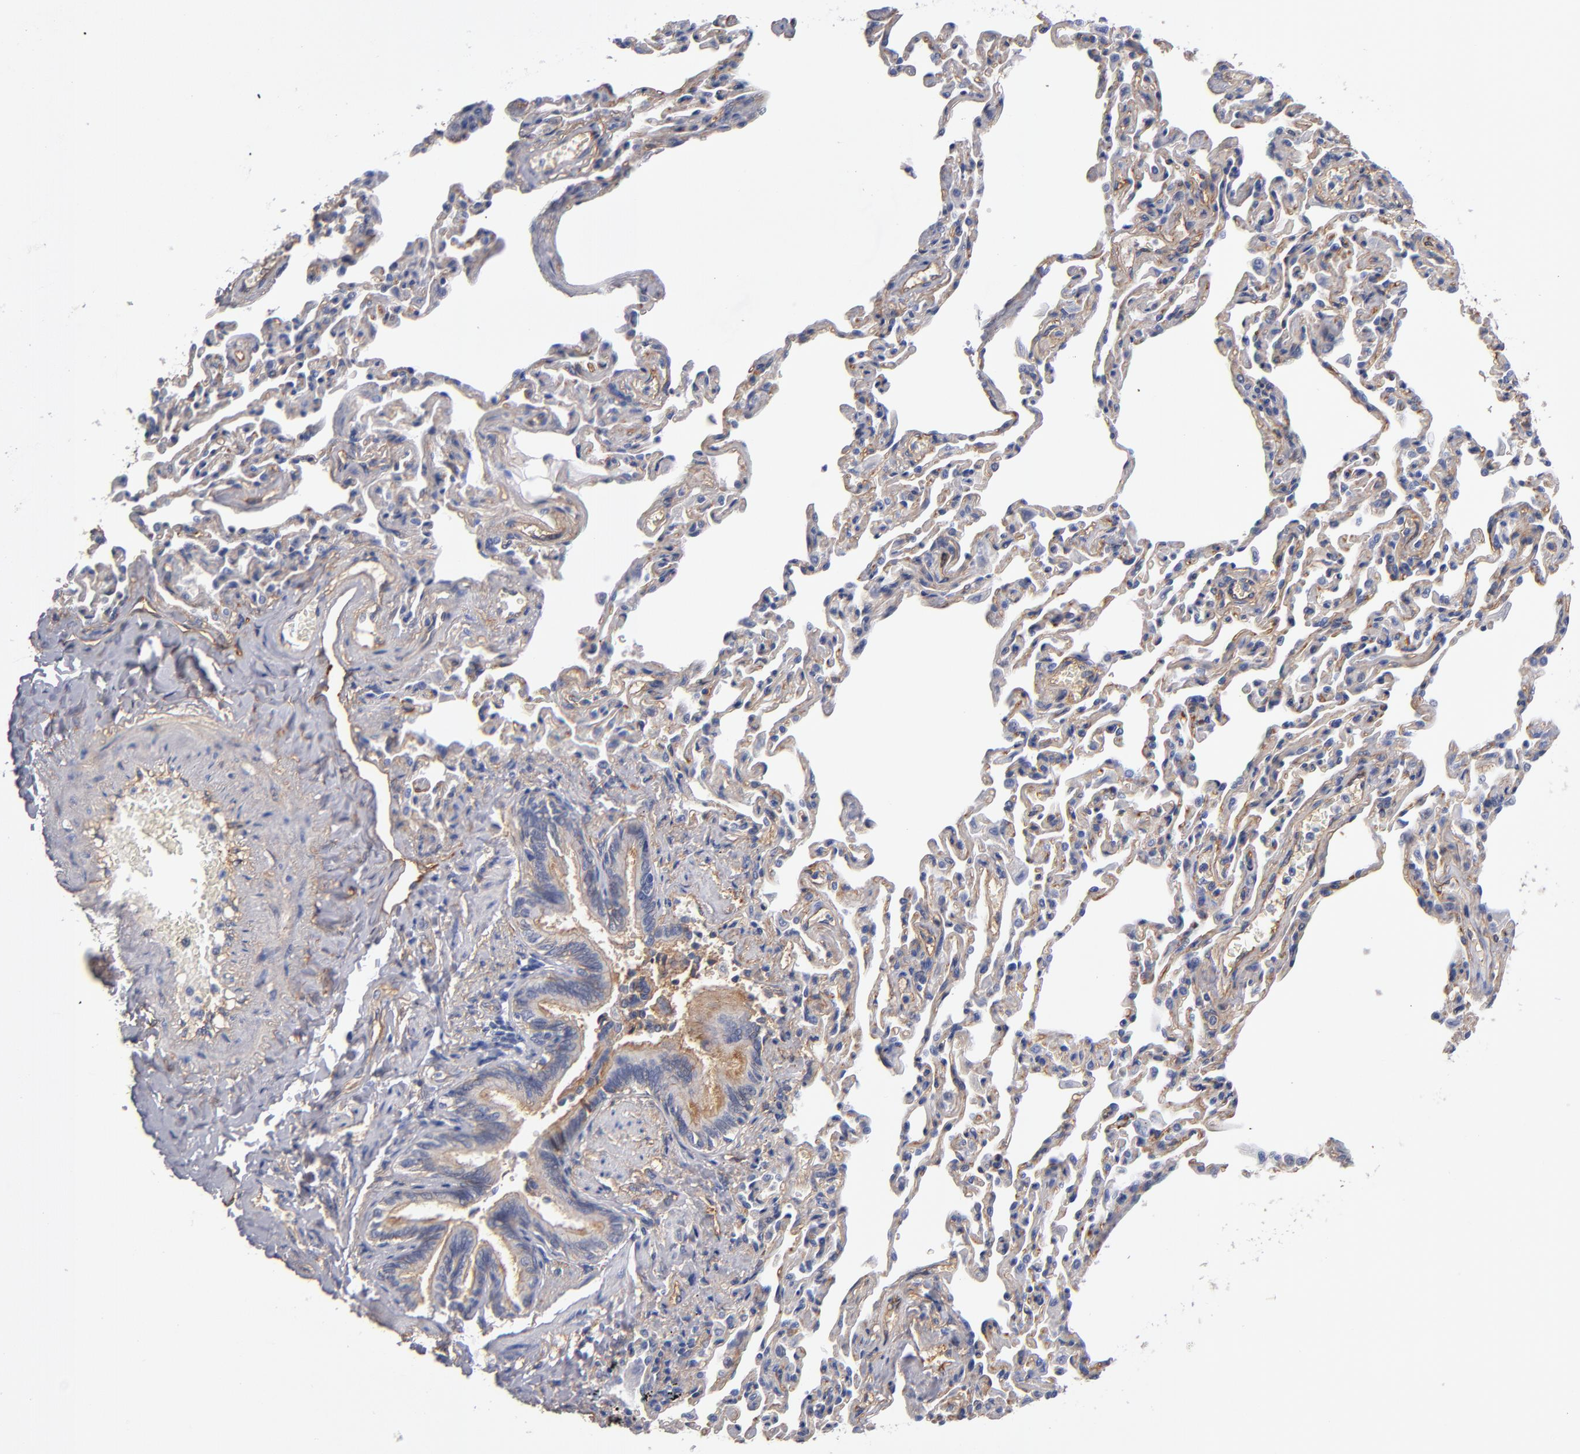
{"staining": {"intensity": "moderate", "quantity": ">75%", "location": "cytoplasmic/membranous"}, "tissue": "bronchus", "cell_type": "Respiratory epithelial cells", "image_type": "normal", "snomed": [{"axis": "morphology", "description": "Normal tissue, NOS"}, {"axis": "topography", "description": "Lung"}], "caption": "DAB immunohistochemical staining of benign bronchus reveals moderate cytoplasmic/membranous protein expression in approximately >75% of respiratory epithelial cells. Using DAB (brown) and hematoxylin (blue) stains, captured at high magnification using brightfield microscopy.", "gene": "PLSCR4", "patient": {"sex": "male", "age": 64}}